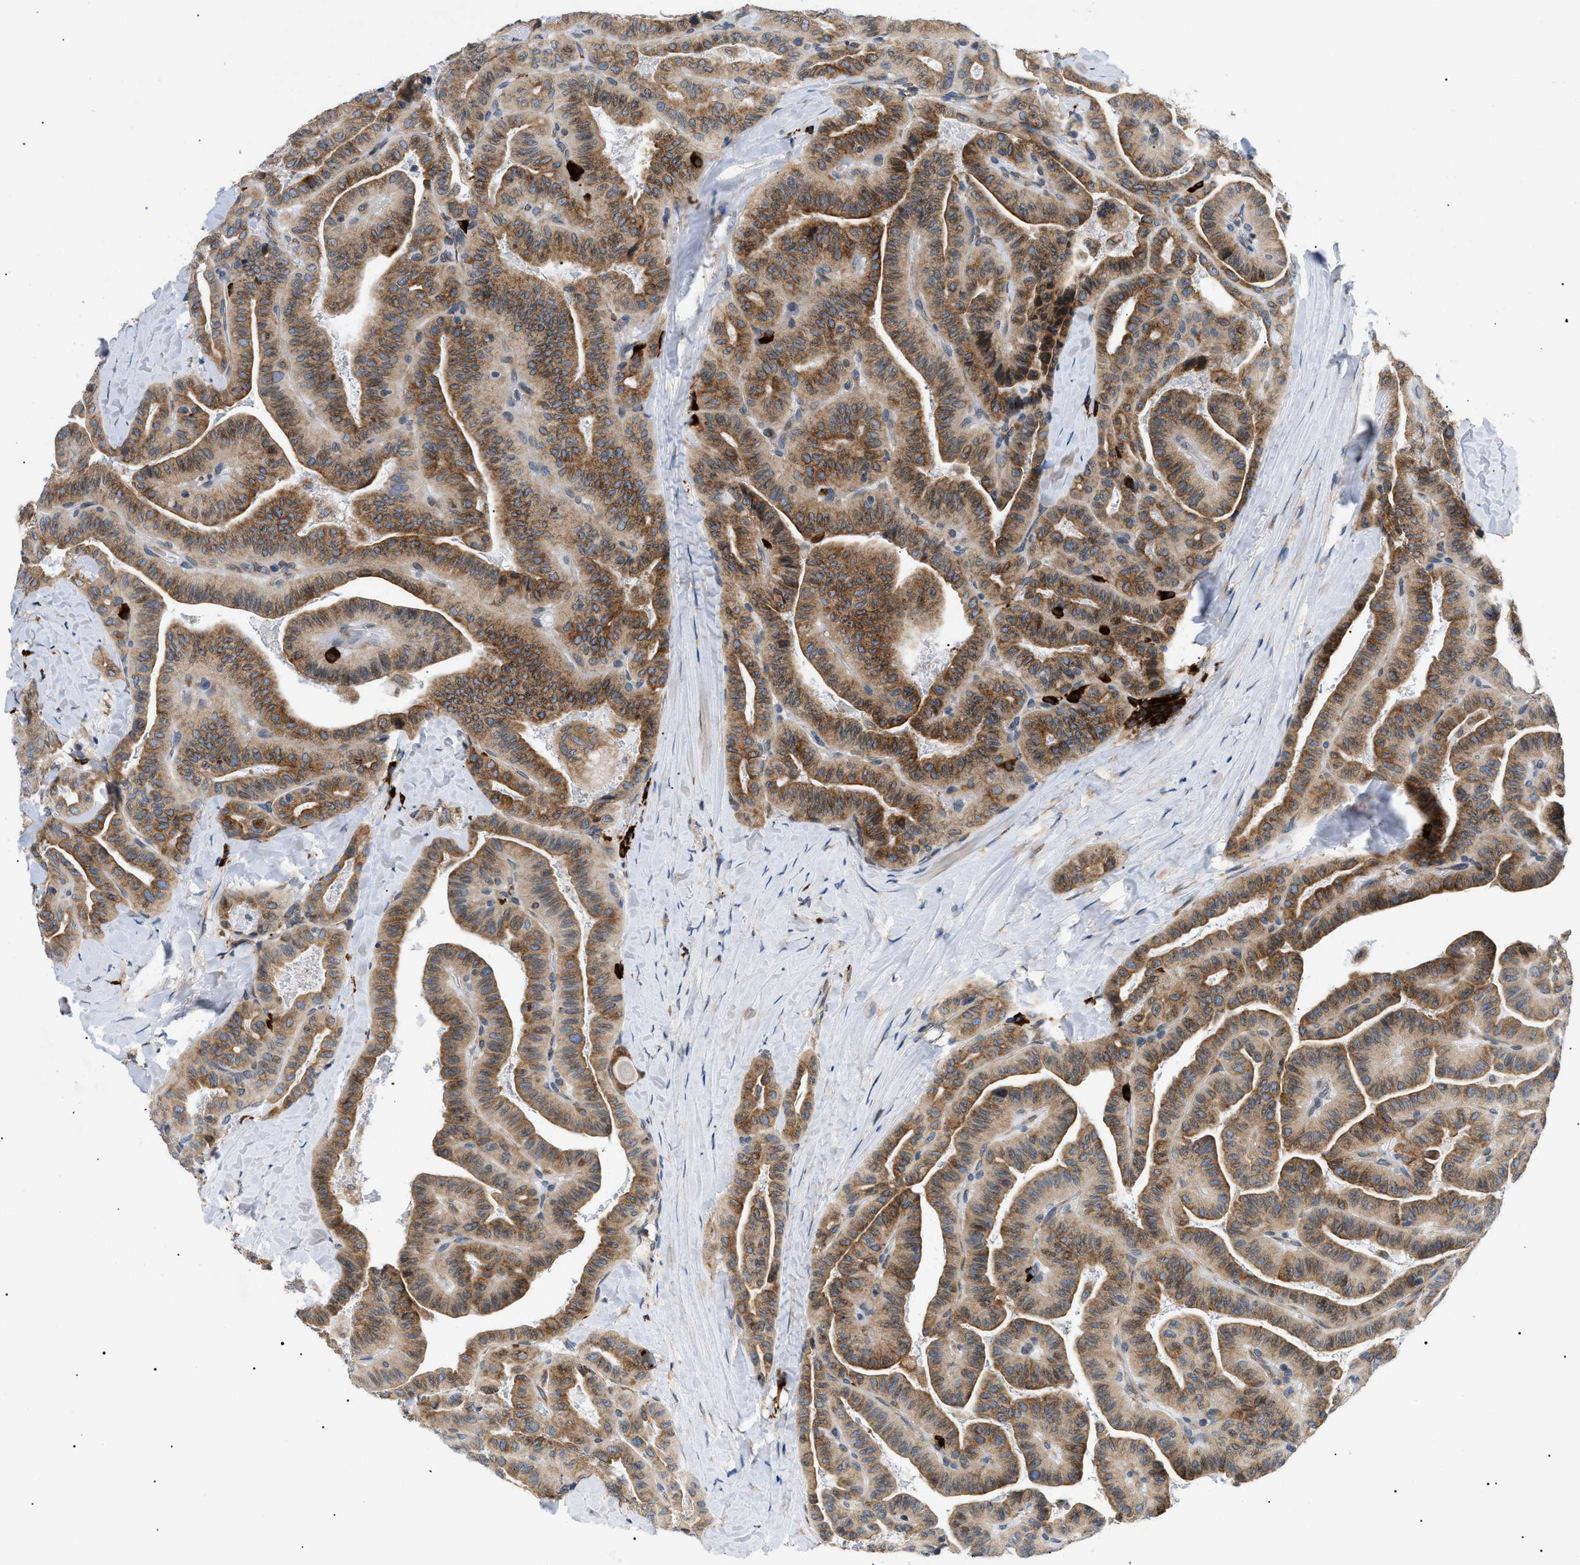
{"staining": {"intensity": "moderate", "quantity": ">75%", "location": "cytoplasmic/membranous"}, "tissue": "thyroid cancer", "cell_type": "Tumor cells", "image_type": "cancer", "snomed": [{"axis": "morphology", "description": "Papillary adenocarcinoma, NOS"}, {"axis": "topography", "description": "Thyroid gland"}], "caption": "IHC (DAB (3,3'-diaminobenzidine)) staining of human thyroid papillary adenocarcinoma displays moderate cytoplasmic/membranous protein positivity in about >75% of tumor cells.", "gene": "DERL1", "patient": {"sex": "male", "age": 77}}